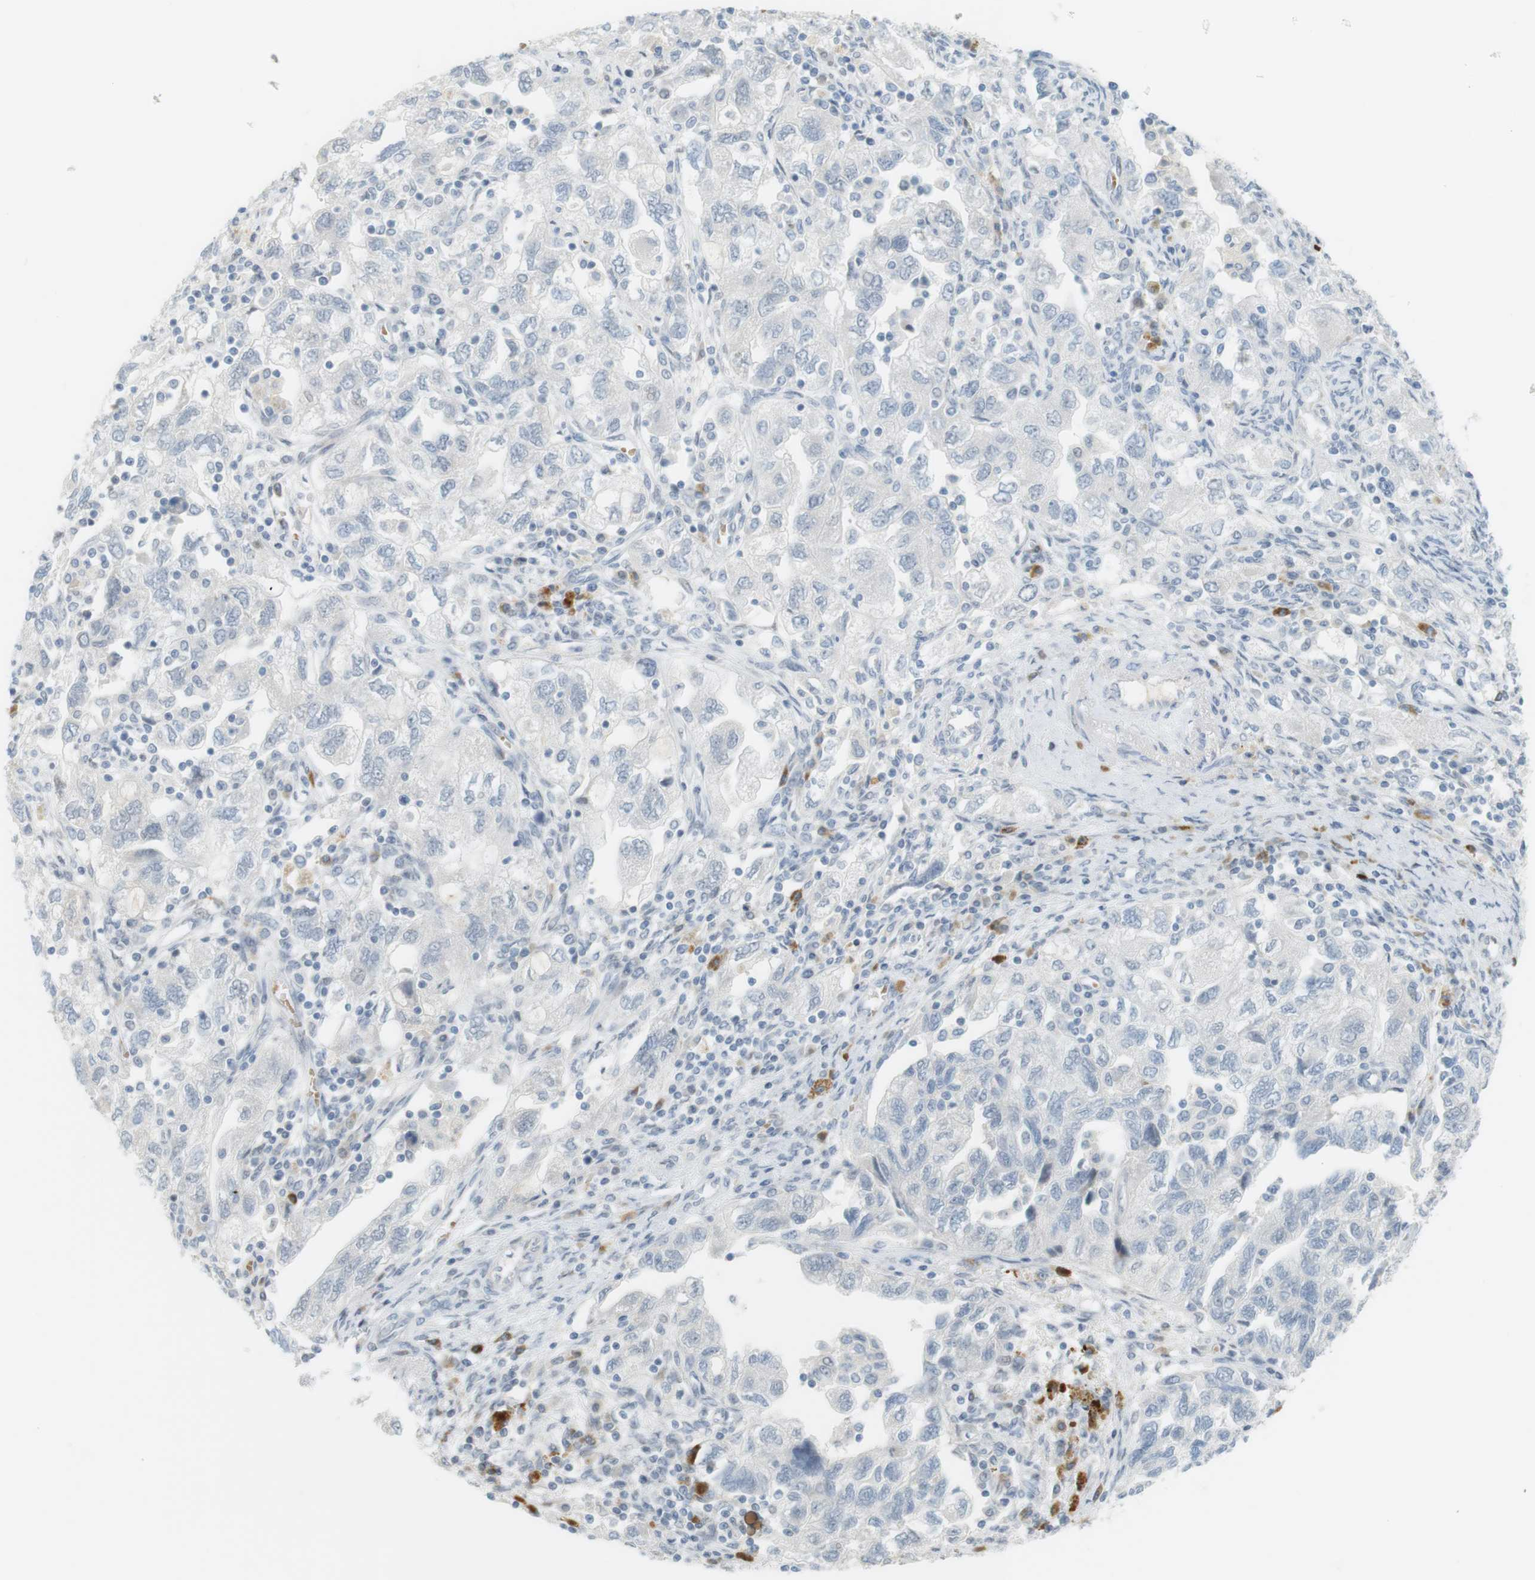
{"staining": {"intensity": "negative", "quantity": "none", "location": "none"}, "tissue": "ovarian cancer", "cell_type": "Tumor cells", "image_type": "cancer", "snomed": [{"axis": "morphology", "description": "Carcinoma, NOS"}, {"axis": "morphology", "description": "Cystadenocarcinoma, serous, NOS"}, {"axis": "topography", "description": "Ovary"}], "caption": "This is a micrograph of immunohistochemistry staining of ovarian cancer, which shows no expression in tumor cells.", "gene": "DMC1", "patient": {"sex": "female", "age": 69}}